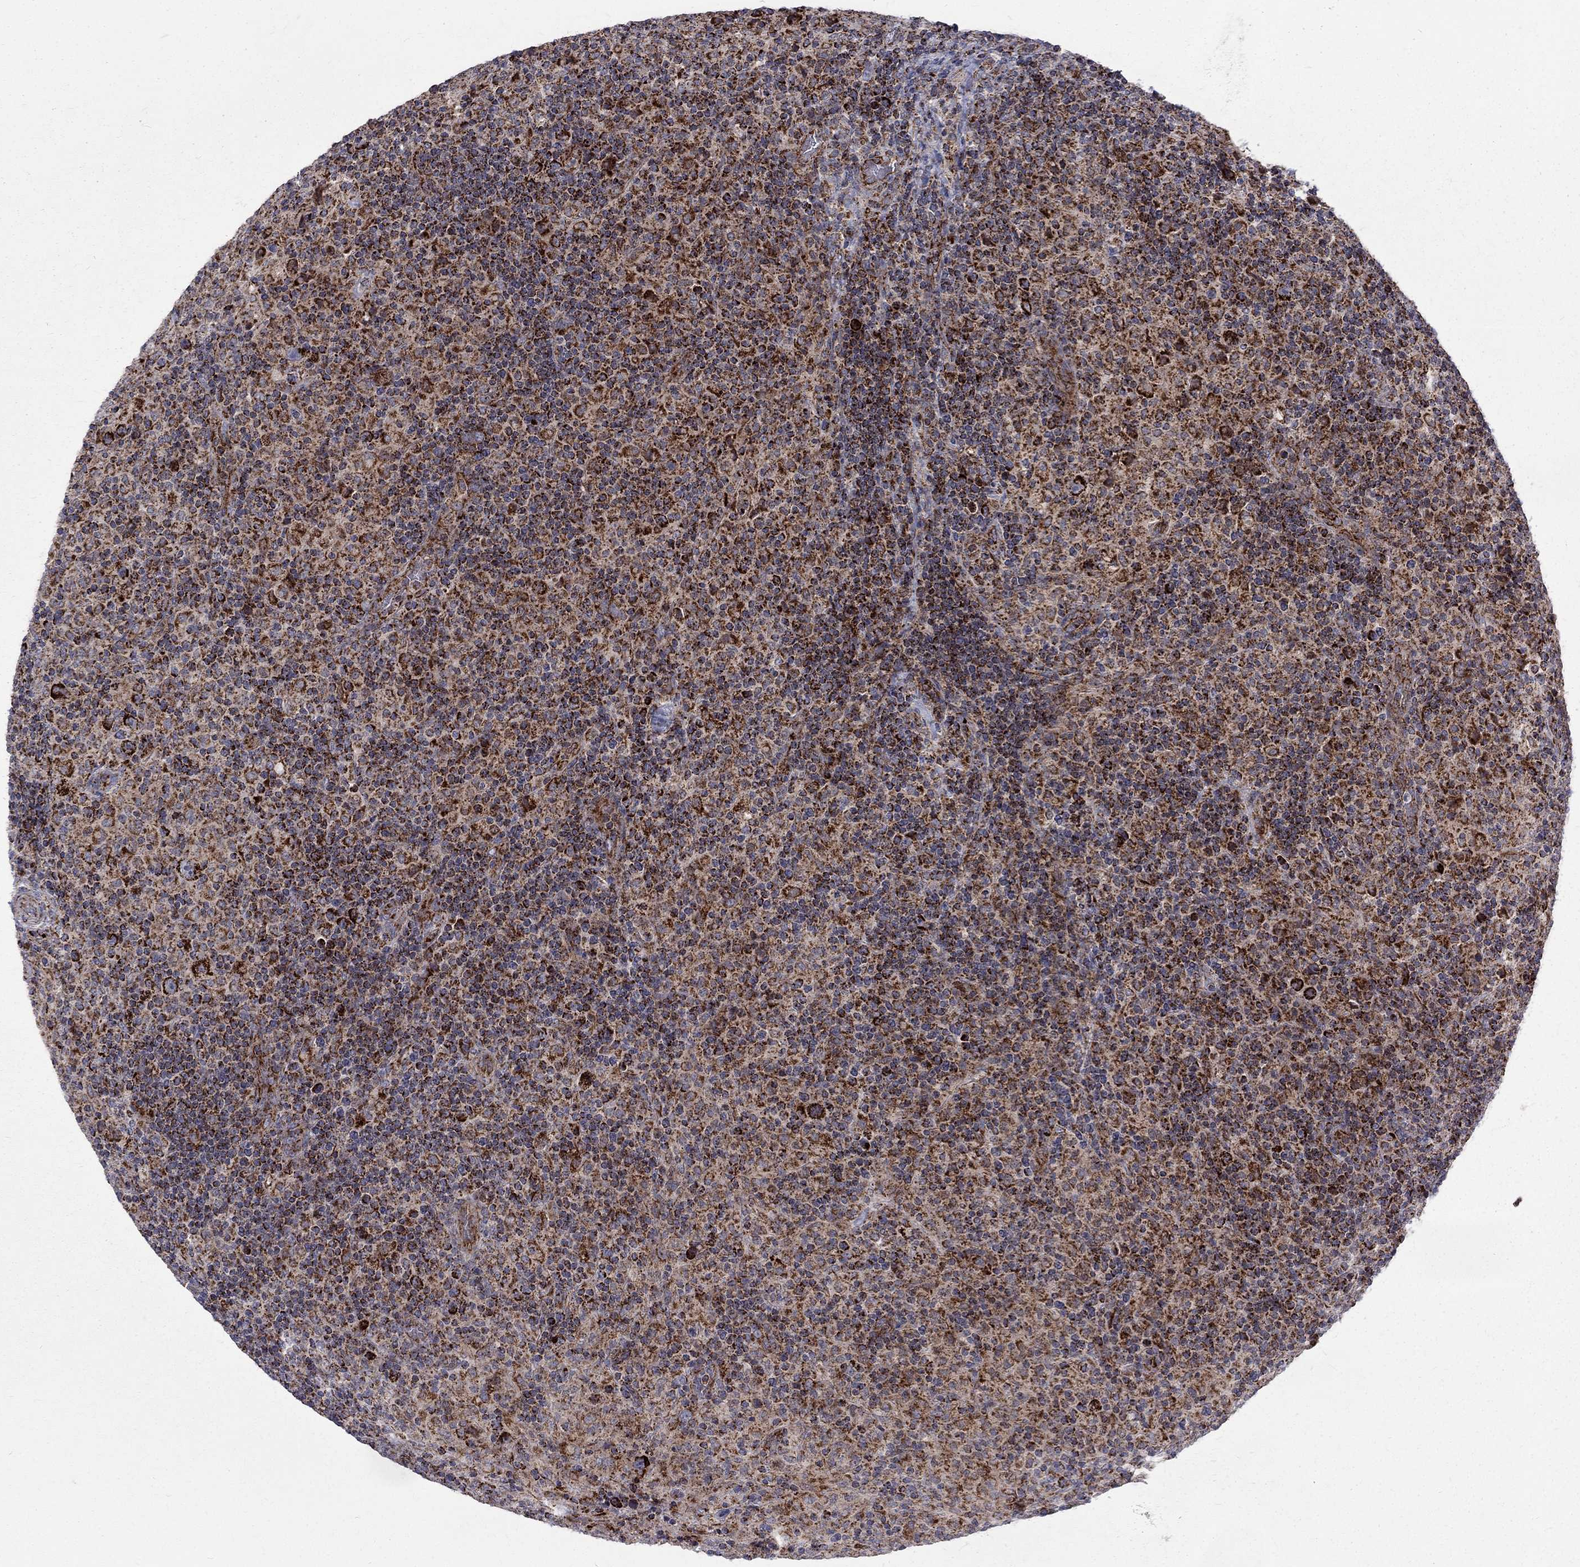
{"staining": {"intensity": "strong", "quantity": ">75%", "location": "cytoplasmic/membranous"}, "tissue": "lymphoma", "cell_type": "Tumor cells", "image_type": "cancer", "snomed": [{"axis": "morphology", "description": "Hodgkin's disease, NOS"}, {"axis": "topography", "description": "Lymph node"}], "caption": "This micrograph exhibits immunohistochemistry (IHC) staining of human Hodgkin's disease, with high strong cytoplasmic/membranous expression in approximately >75% of tumor cells.", "gene": "ALDH1B1", "patient": {"sex": "male", "age": 70}}